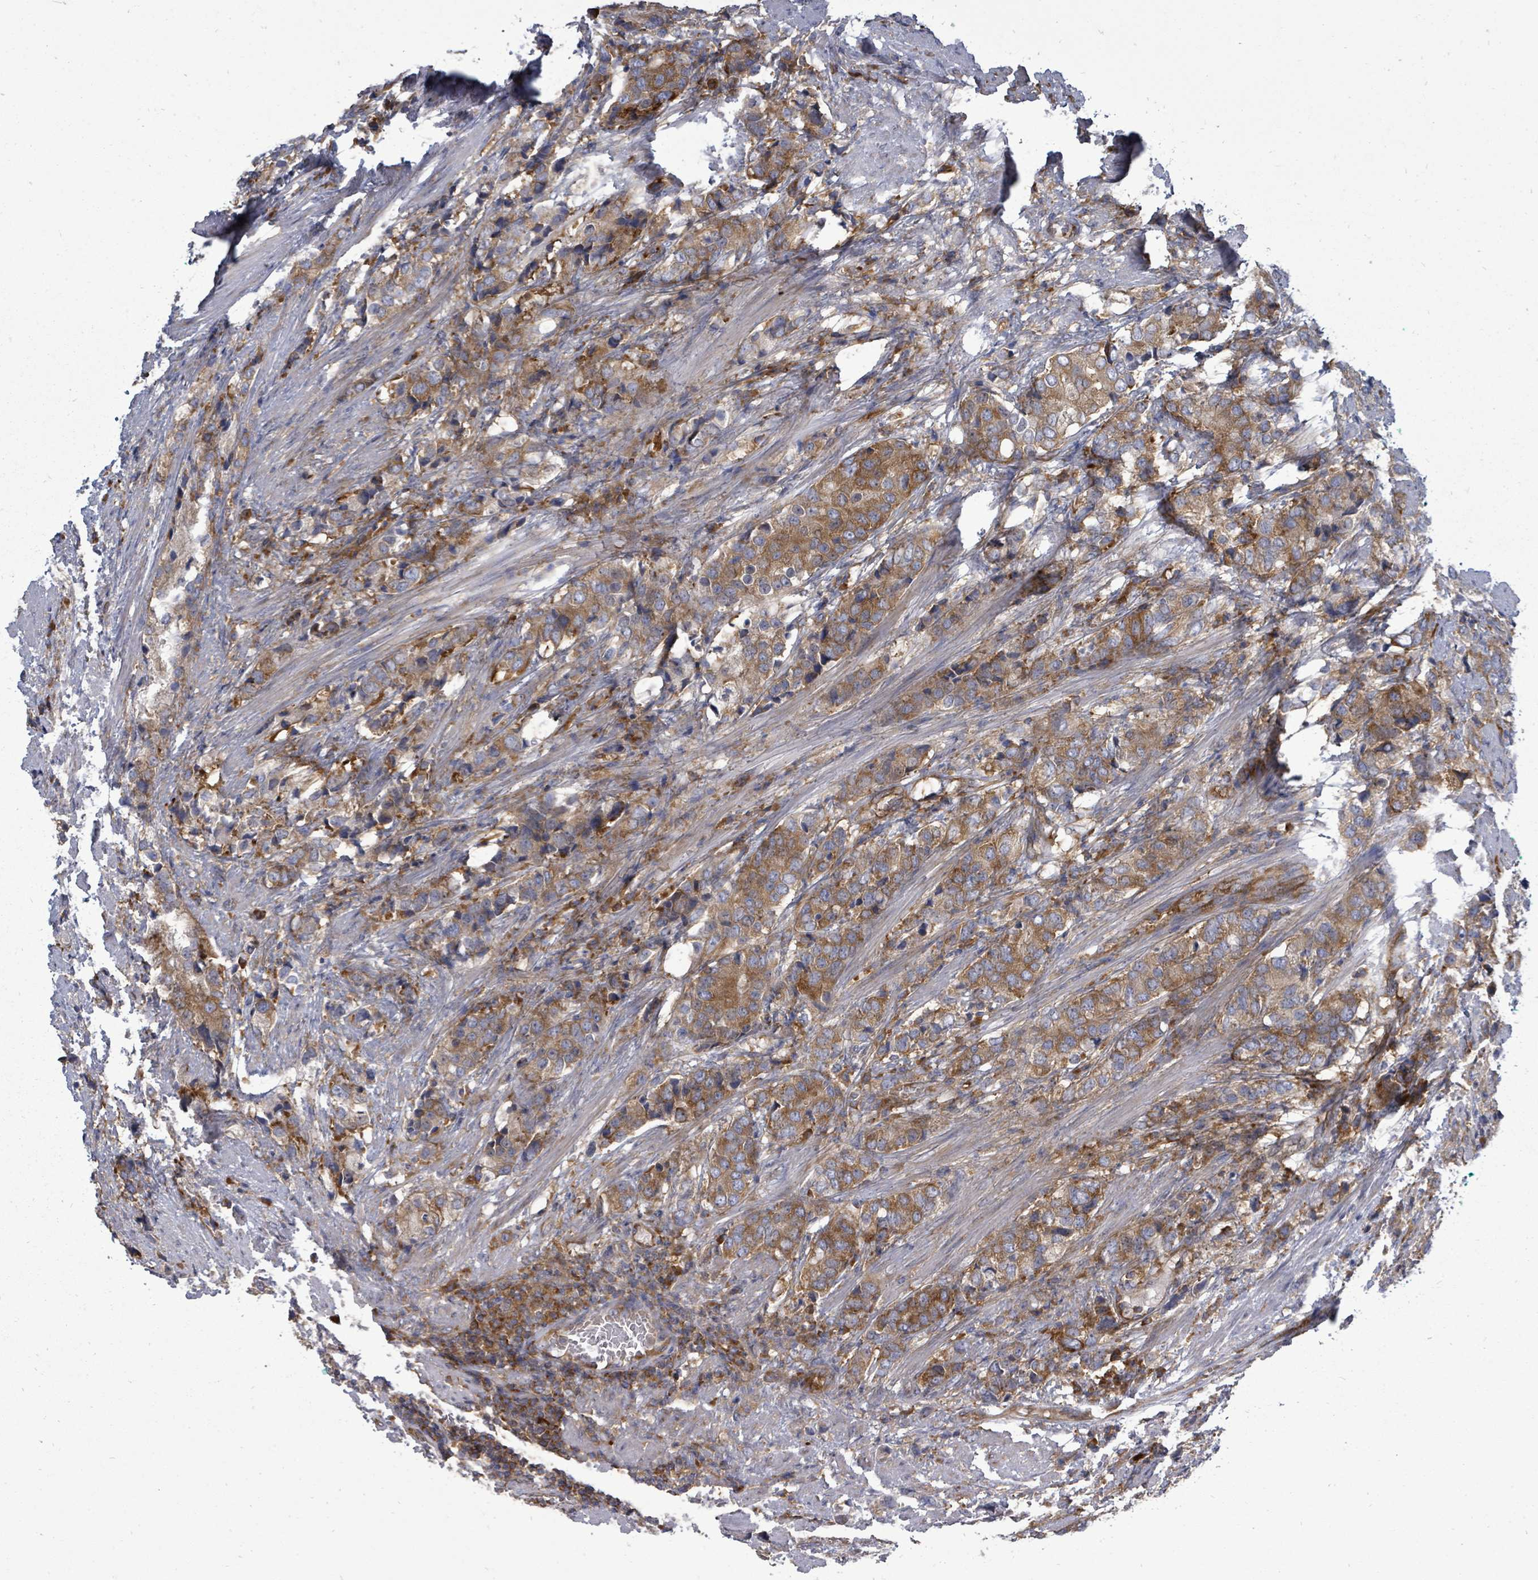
{"staining": {"intensity": "moderate", "quantity": ">75%", "location": "cytoplasmic/membranous"}, "tissue": "prostate cancer", "cell_type": "Tumor cells", "image_type": "cancer", "snomed": [{"axis": "morphology", "description": "Adenocarcinoma, High grade"}, {"axis": "topography", "description": "Prostate"}], "caption": "Immunohistochemistry staining of prostate cancer, which displays medium levels of moderate cytoplasmic/membranous positivity in approximately >75% of tumor cells indicating moderate cytoplasmic/membranous protein staining. The staining was performed using DAB (3,3'-diaminobenzidine) (brown) for protein detection and nuclei were counterstained in hematoxylin (blue).", "gene": "EIF3C", "patient": {"sex": "male", "age": 62}}